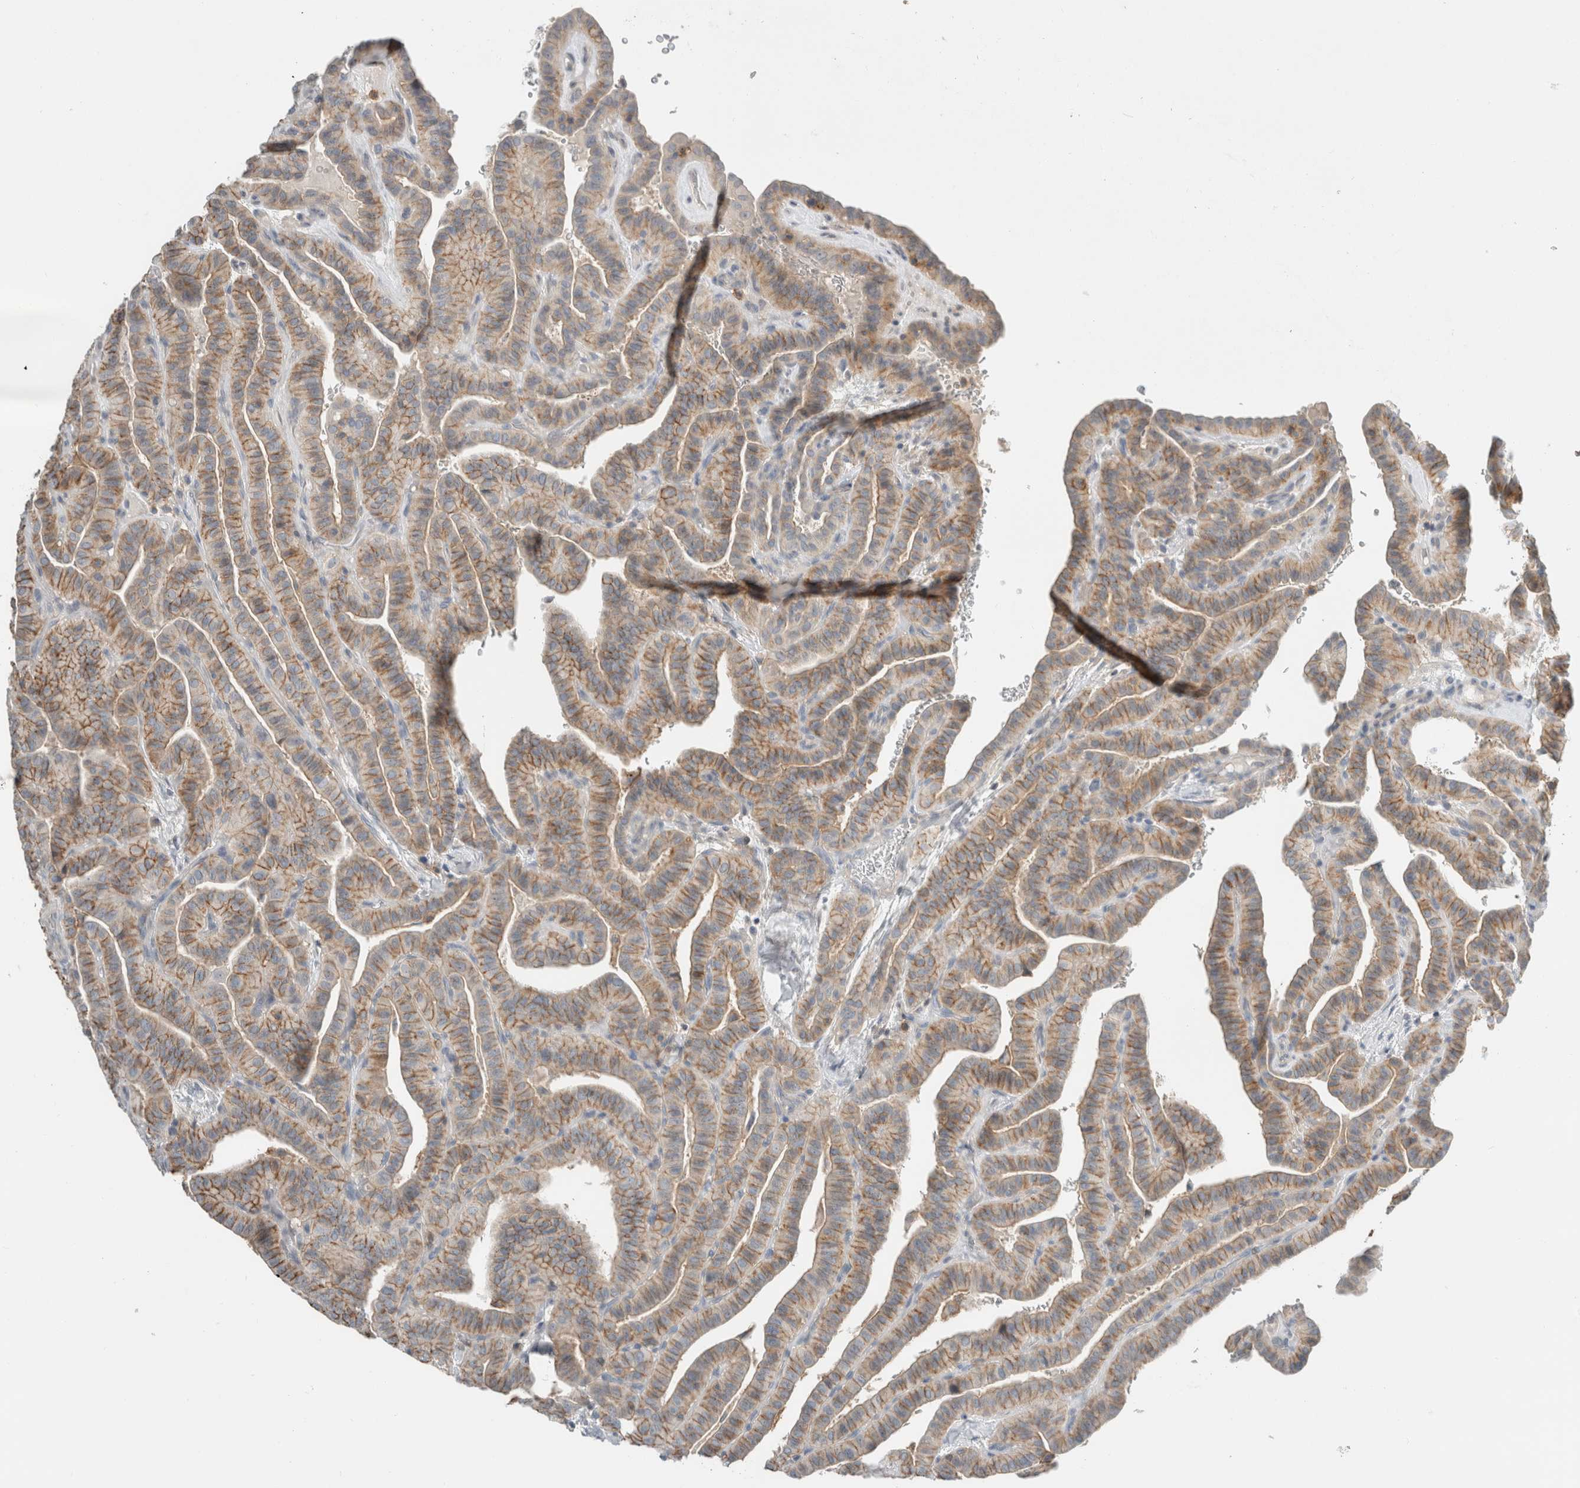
{"staining": {"intensity": "moderate", "quantity": "25%-75%", "location": "cytoplasmic/membranous"}, "tissue": "thyroid cancer", "cell_type": "Tumor cells", "image_type": "cancer", "snomed": [{"axis": "morphology", "description": "Papillary adenocarcinoma, NOS"}, {"axis": "topography", "description": "Thyroid gland"}], "caption": "Immunohistochemistry (IHC) histopathology image of thyroid cancer stained for a protein (brown), which shows medium levels of moderate cytoplasmic/membranous staining in about 25%-75% of tumor cells.", "gene": "ERCC6L2", "patient": {"sex": "male", "age": 77}}